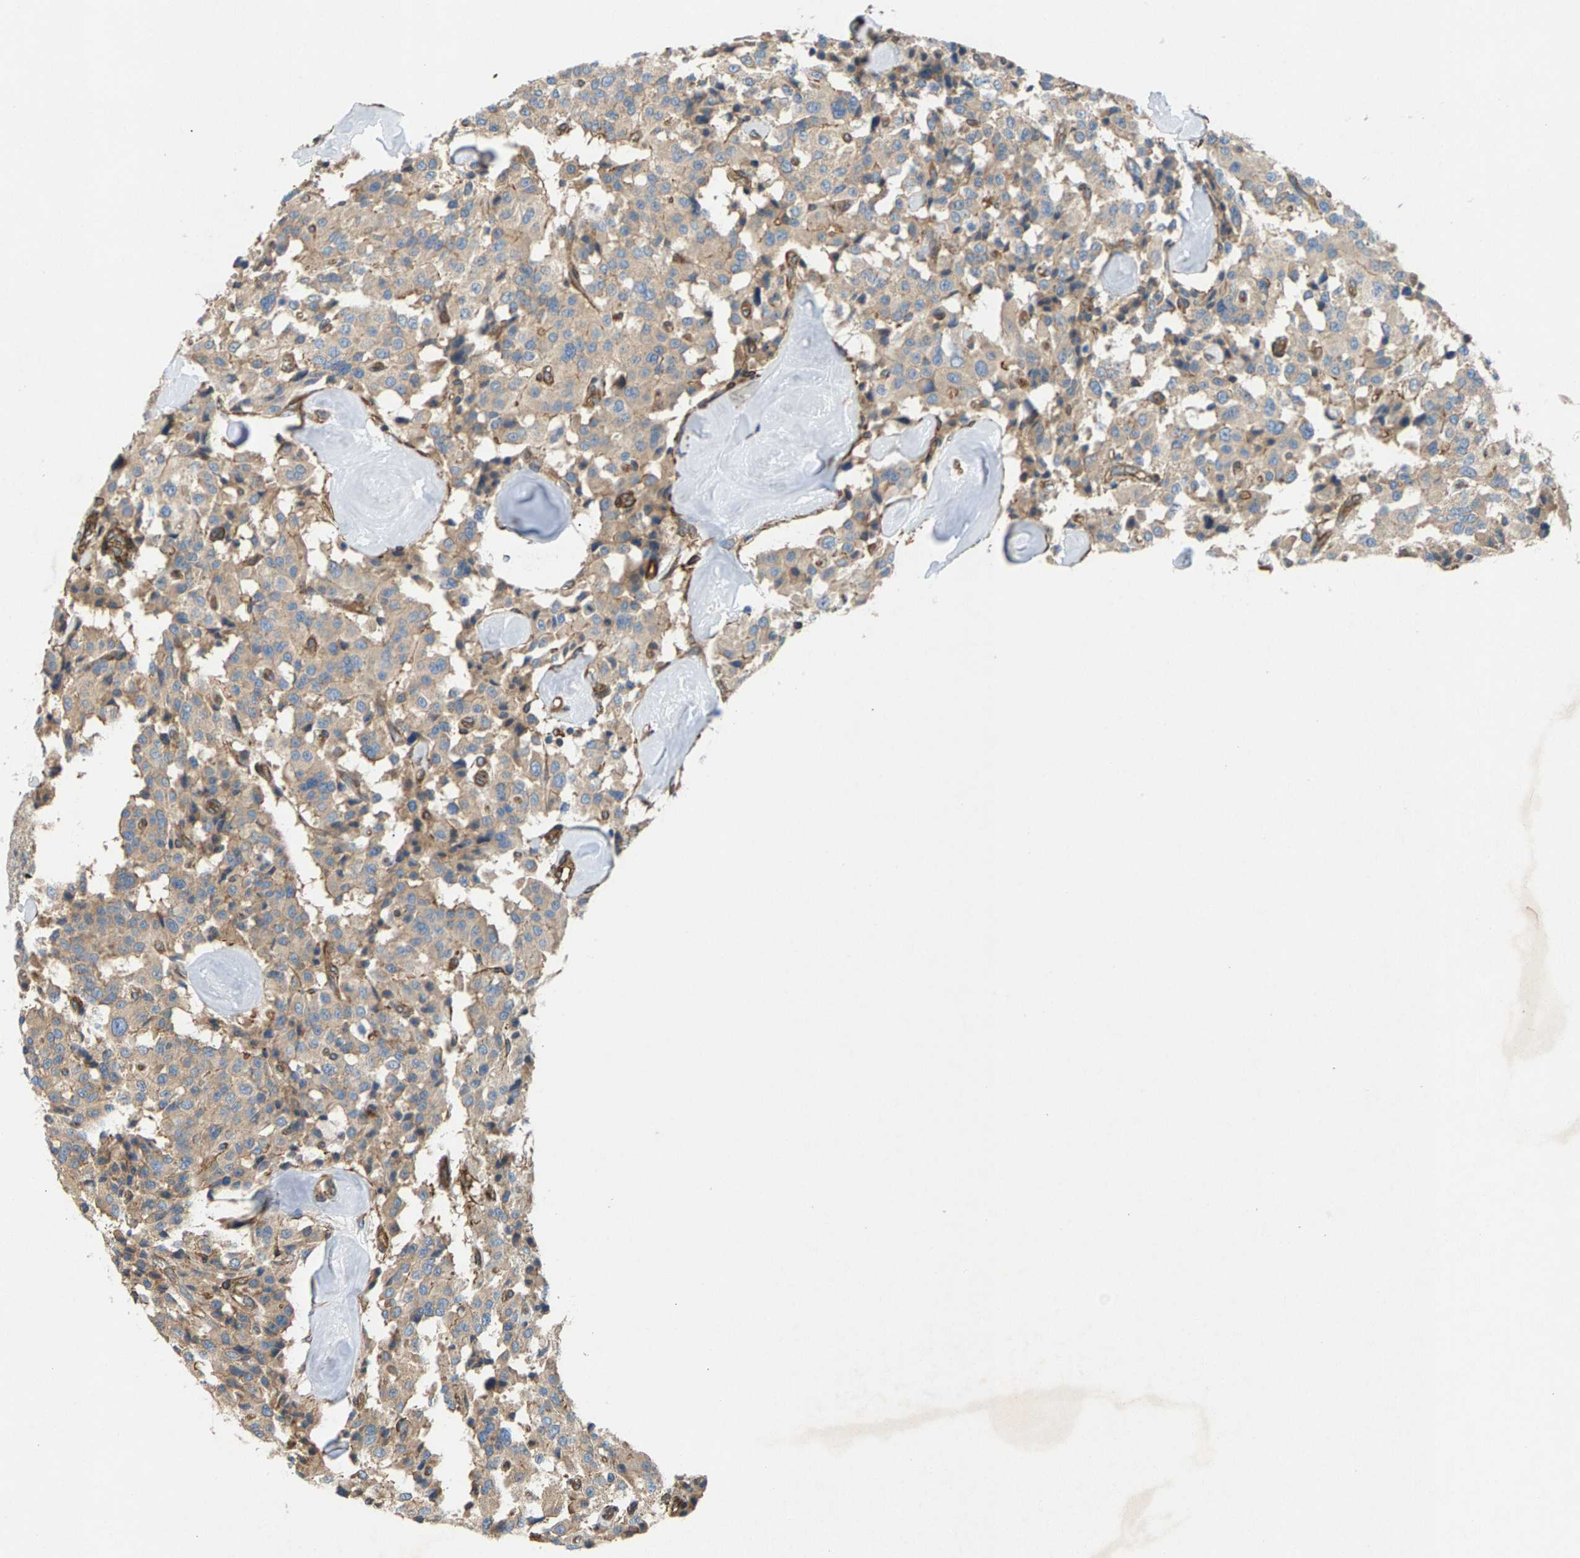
{"staining": {"intensity": "moderate", "quantity": ">75%", "location": "cytoplasmic/membranous"}, "tissue": "carcinoid", "cell_type": "Tumor cells", "image_type": "cancer", "snomed": [{"axis": "morphology", "description": "Carcinoid, malignant, NOS"}, {"axis": "topography", "description": "Lung"}], "caption": "Immunohistochemistry (IHC) micrograph of neoplastic tissue: carcinoid stained using immunohistochemistry (IHC) shows medium levels of moderate protein expression localized specifically in the cytoplasmic/membranous of tumor cells, appearing as a cytoplasmic/membranous brown color.", "gene": "PDCL", "patient": {"sex": "male", "age": 30}}